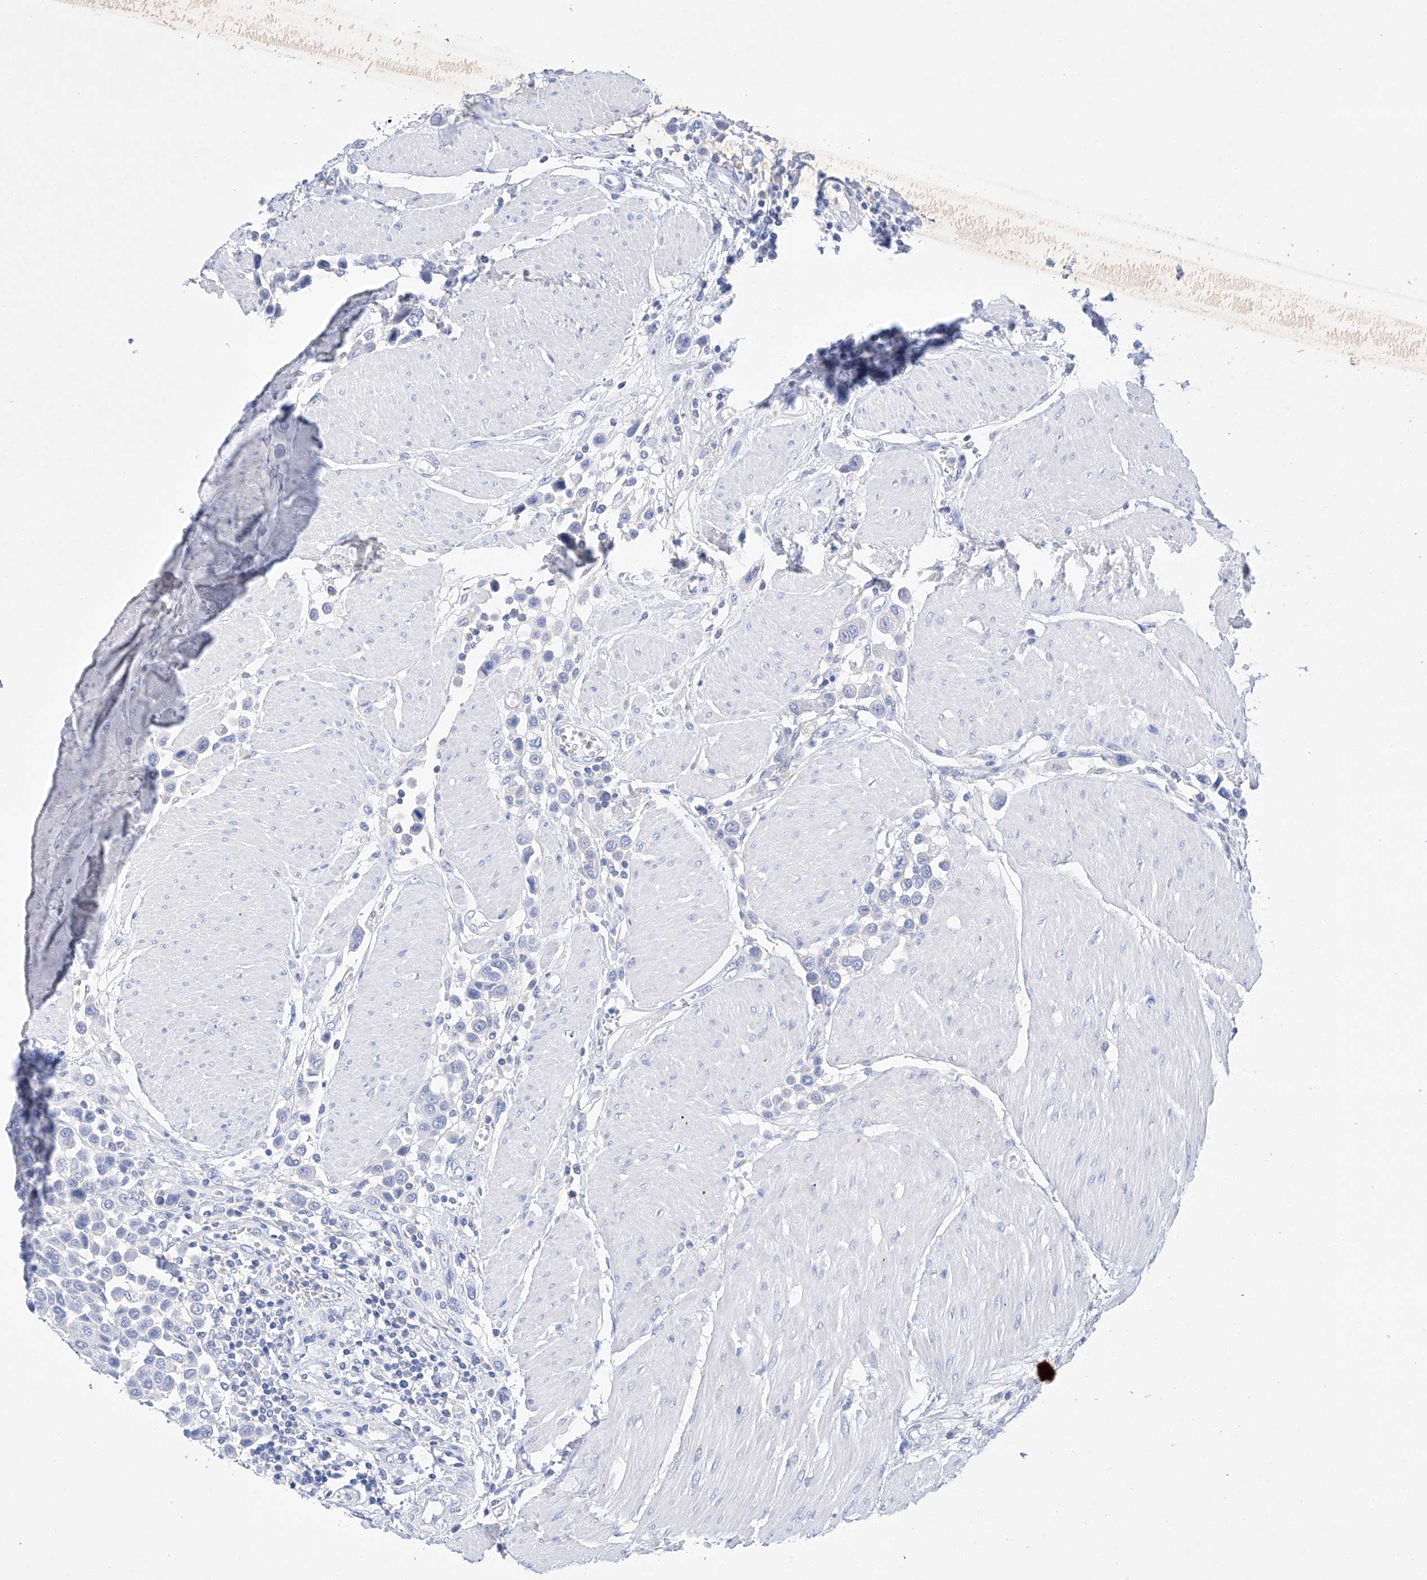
{"staining": {"intensity": "negative", "quantity": "none", "location": "none"}, "tissue": "urothelial cancer", "cell_type": "Tumor cells", "image_type": "cancer", "snomed": [{"axis": "morphology", "description": "Urothelial carcinoma, High grade"}, {"axis": "topography", "description": "Urinary bladder"}], "caption": "A histopathology image of urothelial cancer stained for a protein shows no brown staining in tumor cells.", "gene": "LURAP1", "patient": {"sex": "male", "age": 50}}